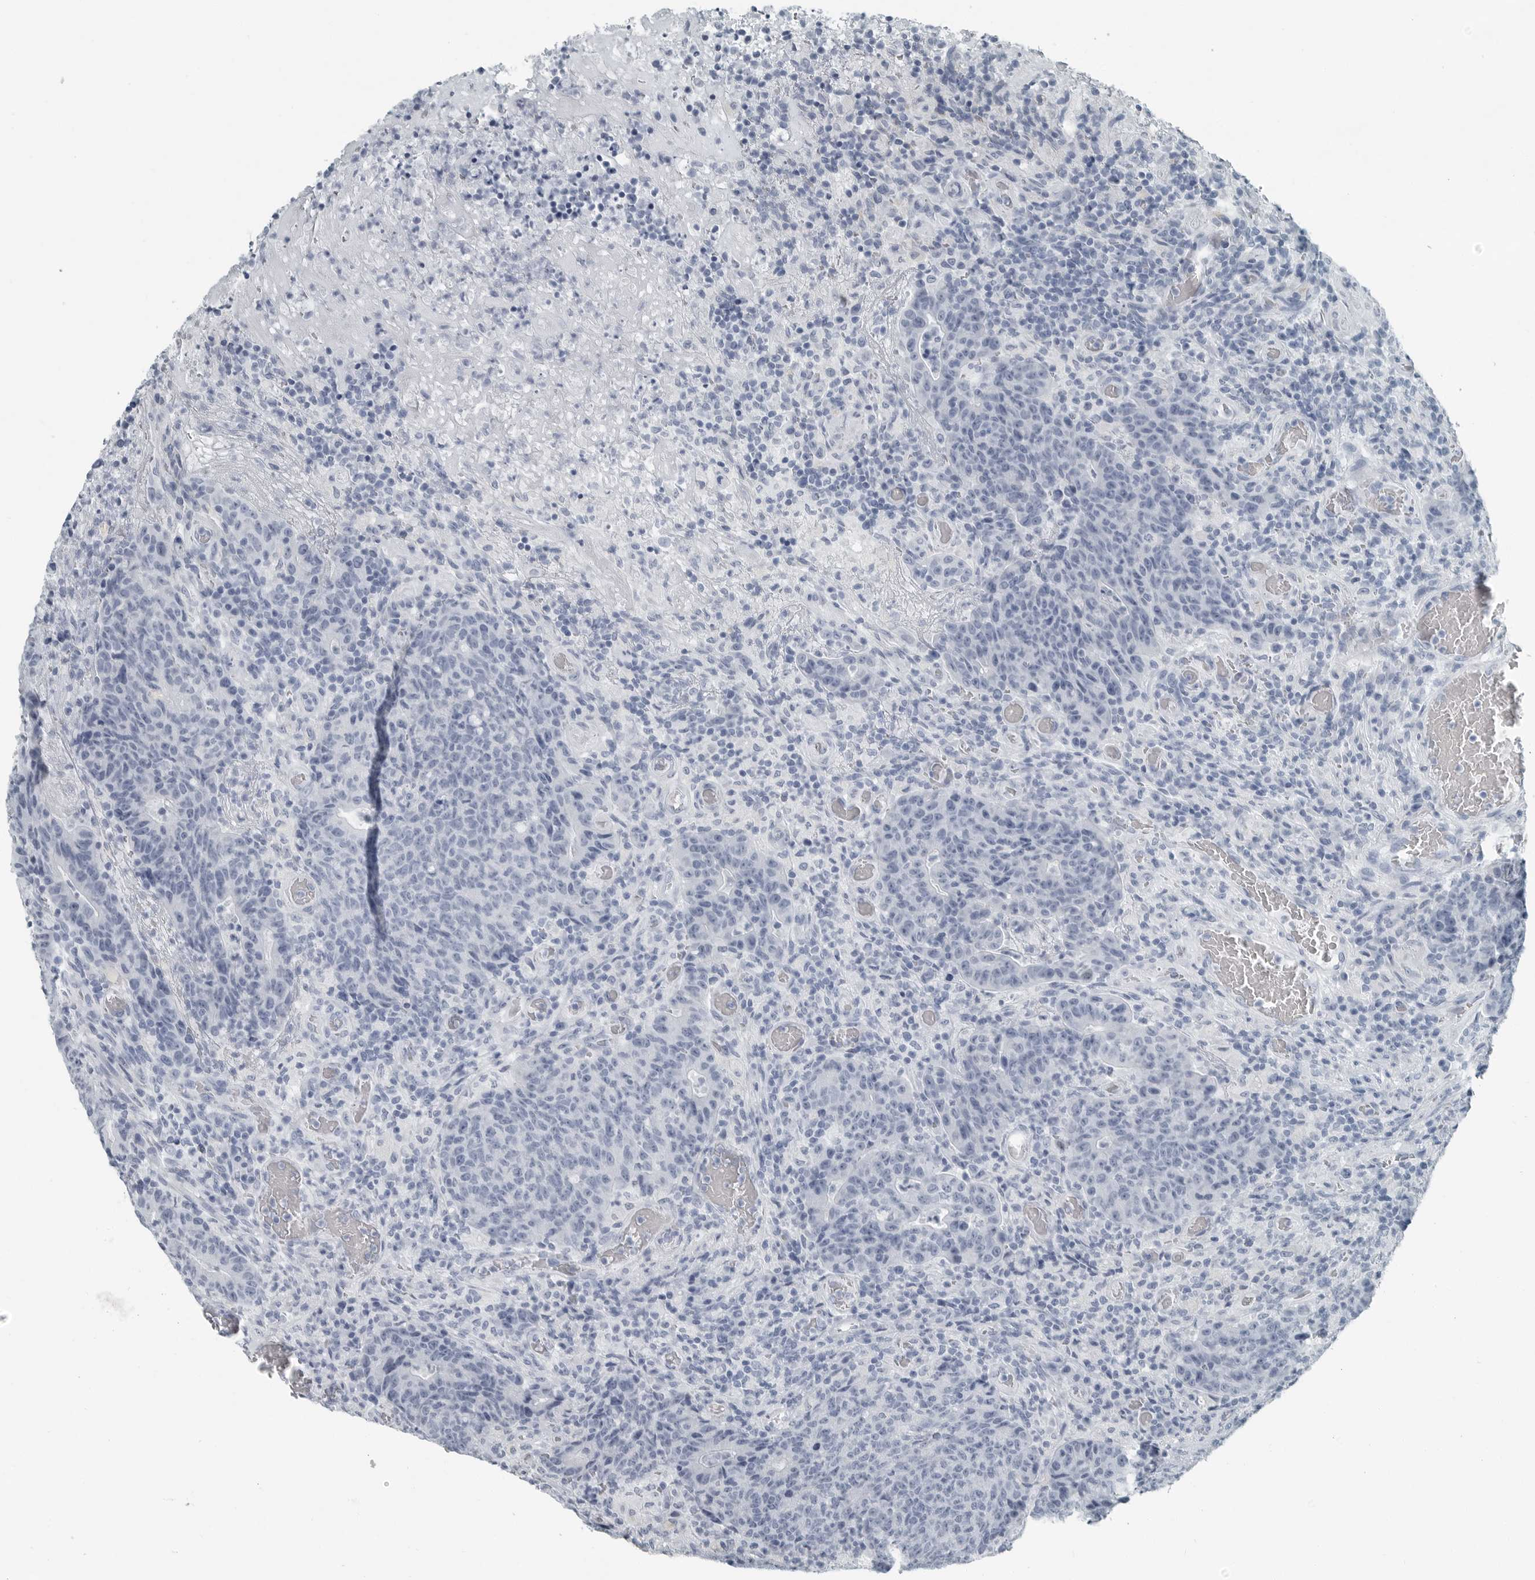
{"staining": {"intensity": "negative", "quantity": "none", "location": "none"}, "tissue": "colorectal cancer", "cell_type": "Tumor cells", "image_type": "cancer", "snomed": [{"axis": "morphology", "description": "Adenocarcinoma, NOS"}, {"axis": "topography", "description": "Colon"}], "caption": "Tumor cells show no significant protein staining in adenocarcinoma (colorectal).", "gene": "FABP6", "patient": {"sex": "female", "age": 75}}